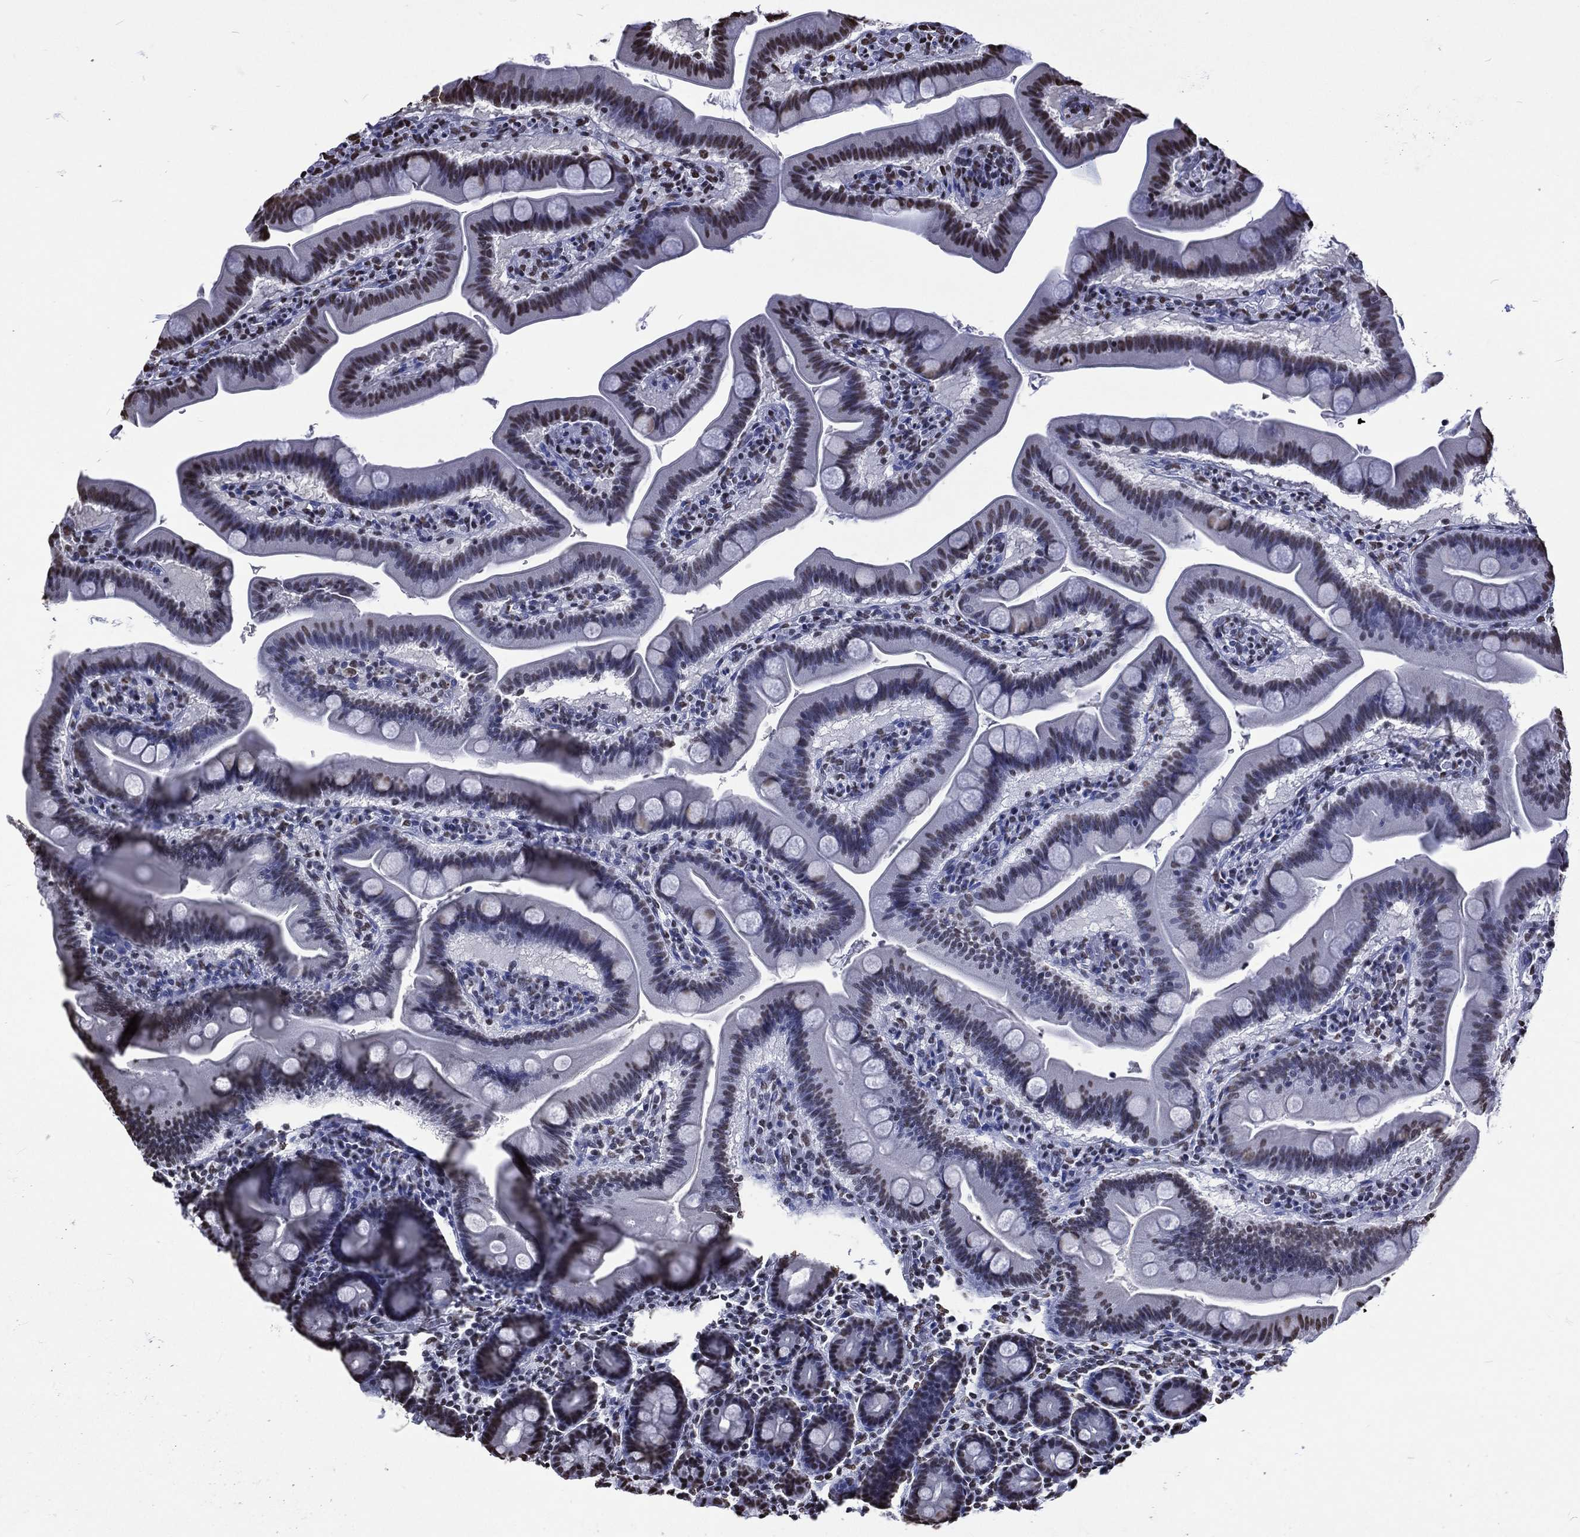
{"staining": {"intensity": "moderate", "quantity": "<25%", "location": "nuclear"}, "tissue": "duodenum", "cell_type": "Glandular cells", "image_type": "normal", "snomed": [{"axis": "morphology", "description": "Normal tissue, NOS"}, {"axis": "topography", "description": "Duodenum"}], "caption": "A brown stain labels moderate nuclear staining of a protein in glandular cells of benign human duodenum.", "gene": "RETREG2", "patient": {"sex": "male", "age": 59}}